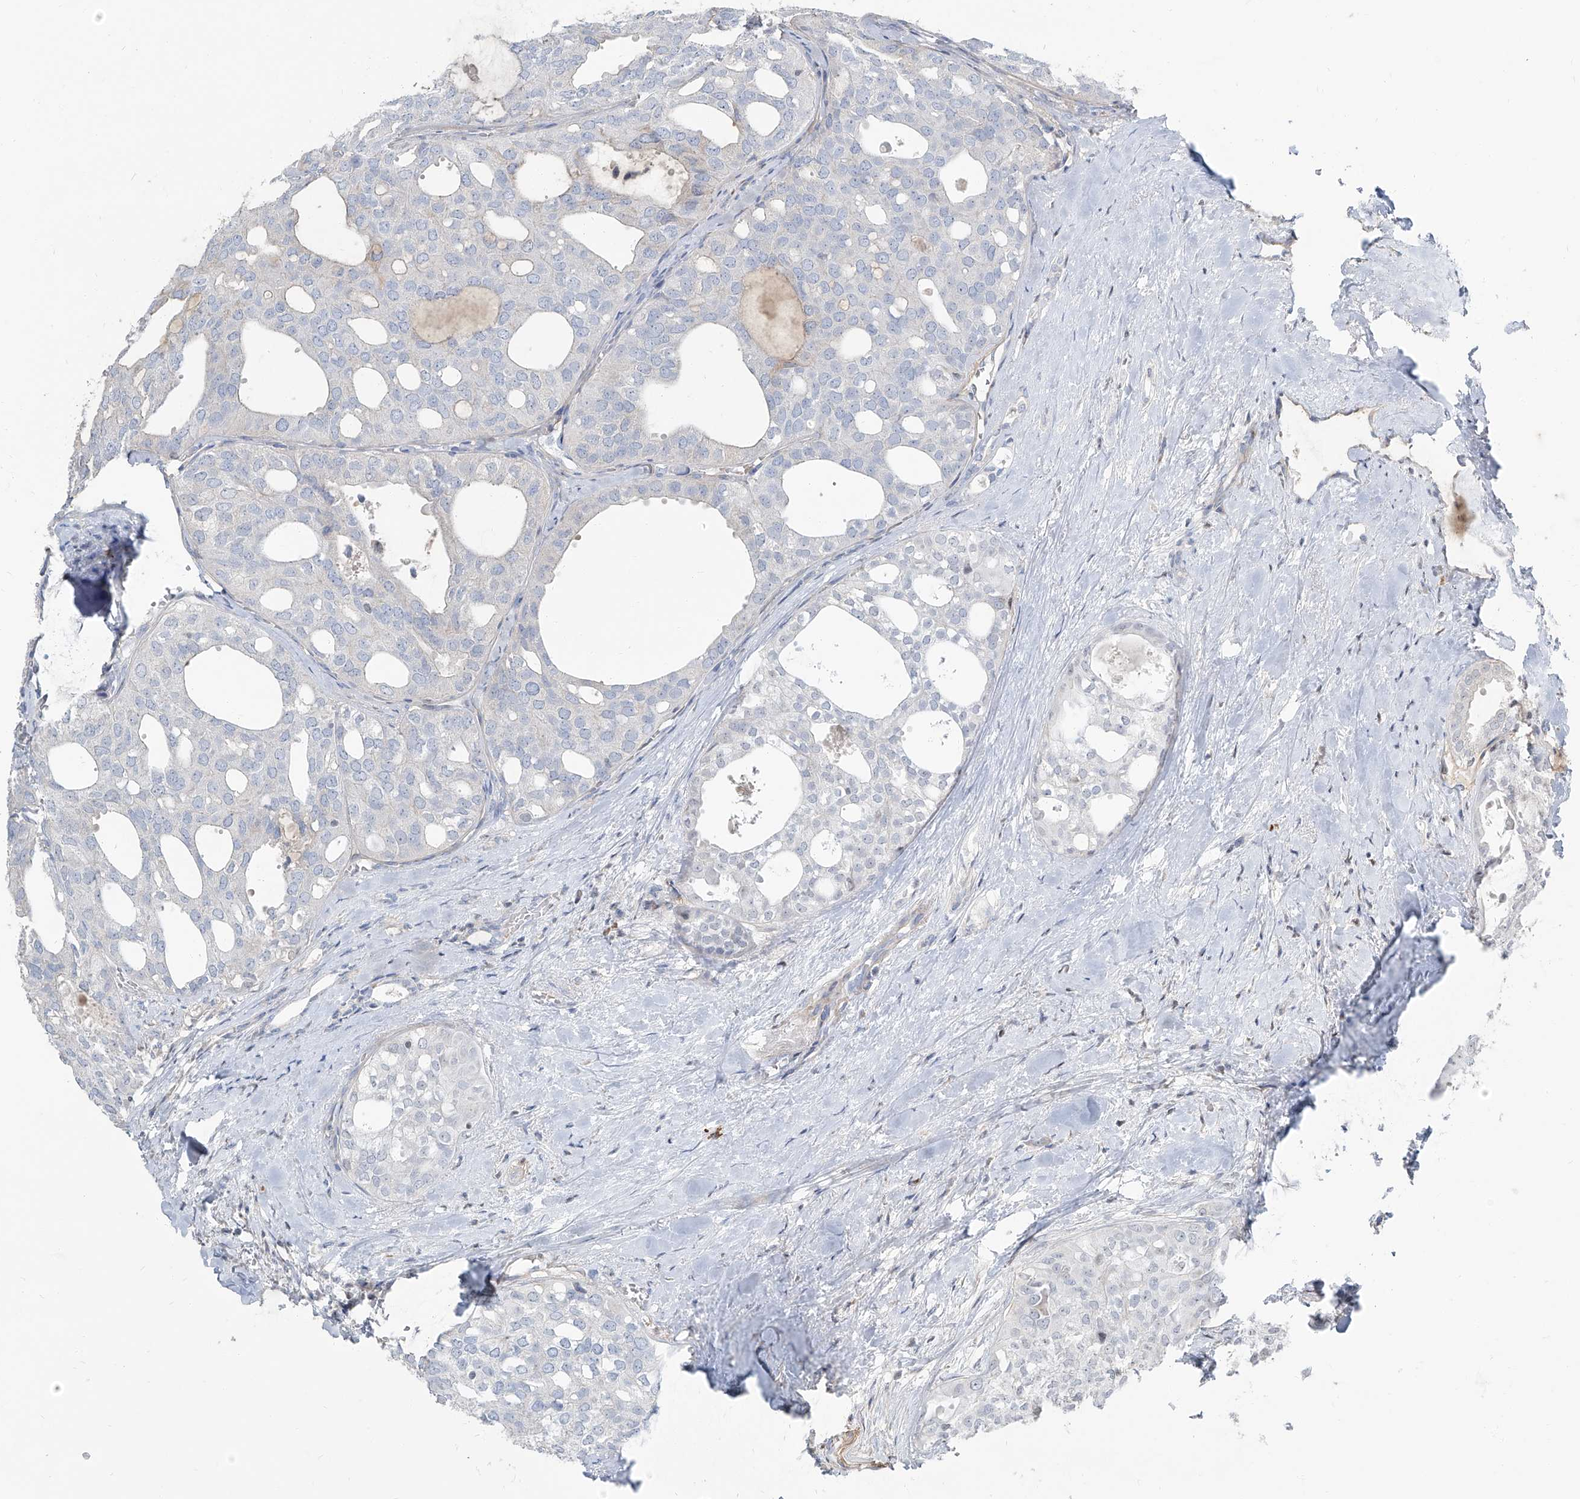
{"staining": {"intensity": "negative", "quantity": "none", "location": "none"}, "tissue": "thyroid cancer", "cell_type": "Tumor cells", "image_type": "cancer", "snomed": [{"axis": "morphology", "description": "Follicular adenoma carcinoma, NOS"}, {"axis": "topography", "description": "Thyroid gland"}], "caption": "IHC of human thyroid cancer (follicular adenoma carcinoma) demonstrates no expression in tumor cells.", "gene": "HOXA3", "patient": {"sex": "male", "age": 75}}